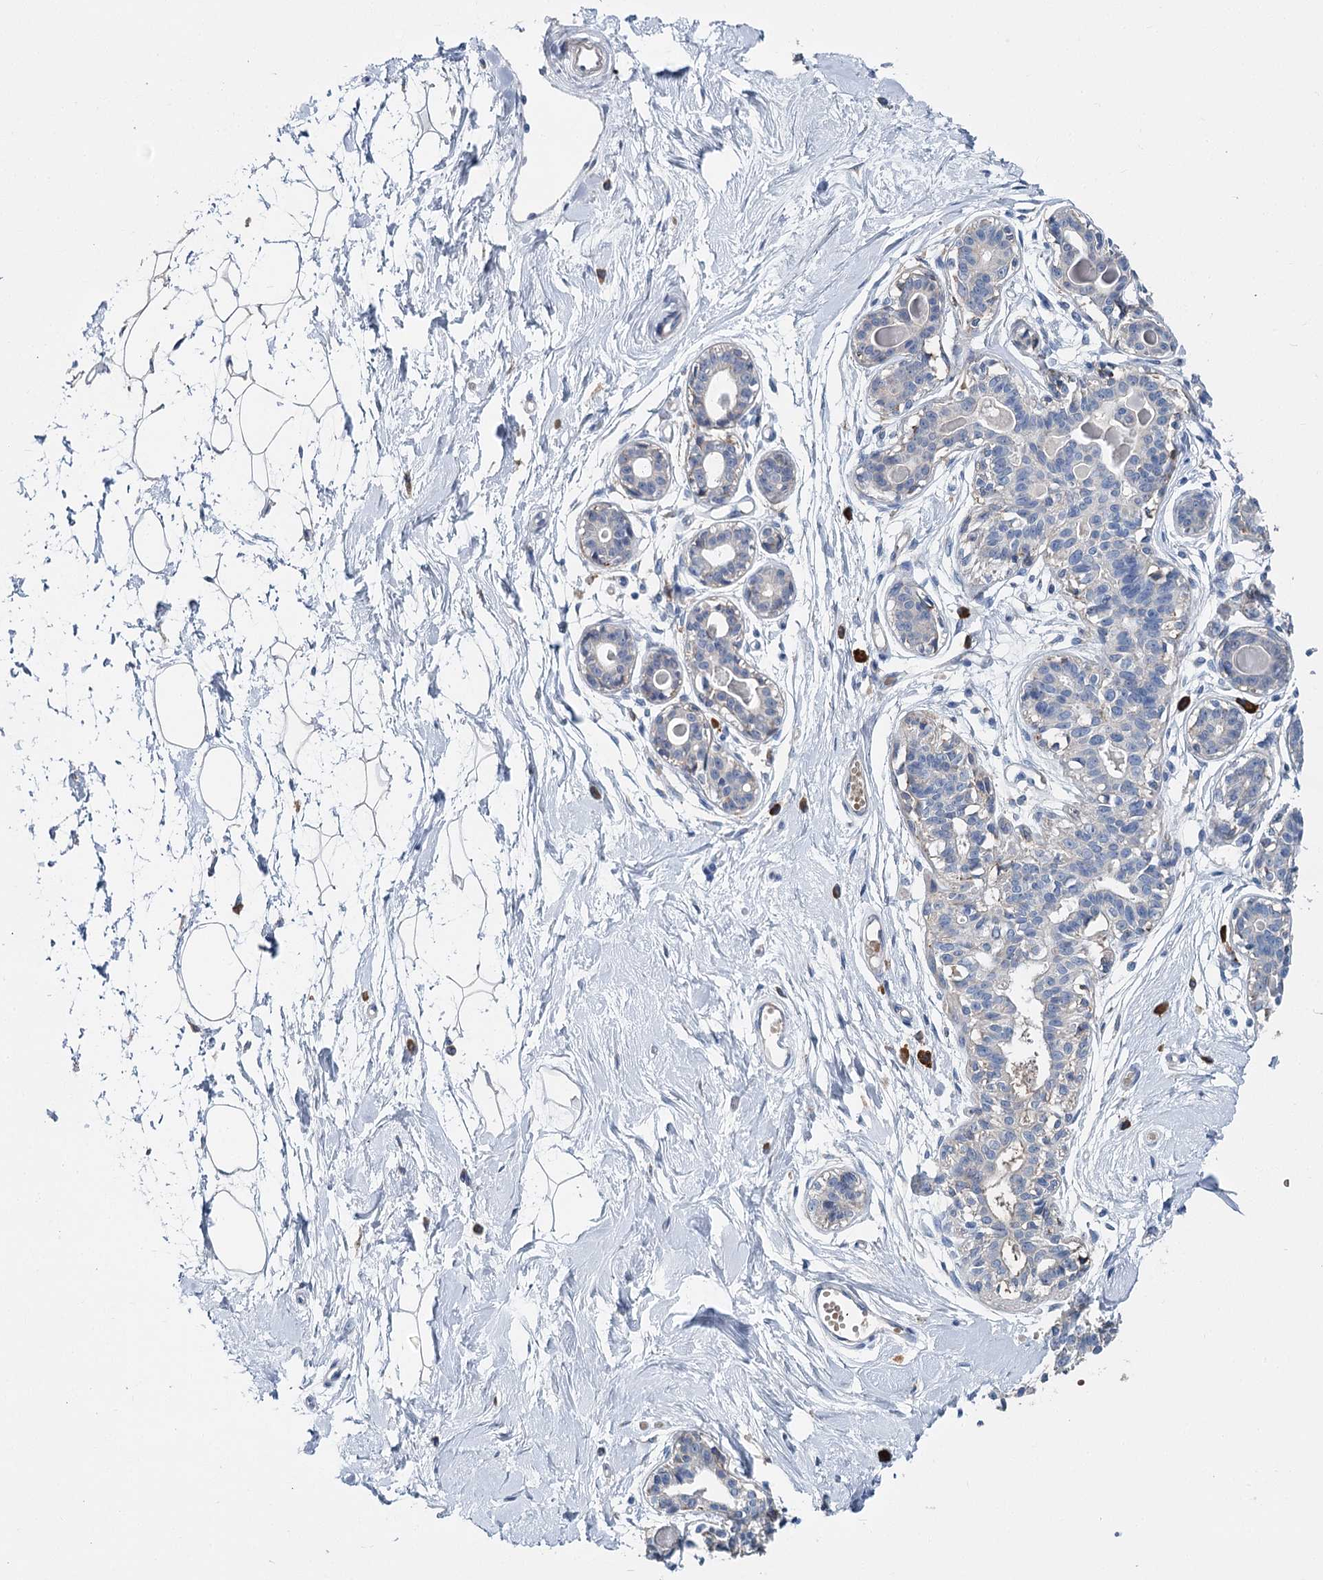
{"staining": {"intensity": "negative", "quantity": "none", "location": "none"}, "tissue": "breast", "cell_type": "Adipocytes", "image_type": "normal", "snomed": [{"axis": "morphology", "description": "Normal tissue, NOS"}, {"axis": "topography", "description": "Breast"}], "caption": "Adipocytes show no significant positivity in normal breast. The staining was performed using DAB (3,3'-diaminobenzidine) to visualize the protein expression in brown, while the nuclei were stained in blue with hematoxylin (Magnification: 20x).", "gene": "ANKRD16", "patient": {"sex": "female", "age": 45}}